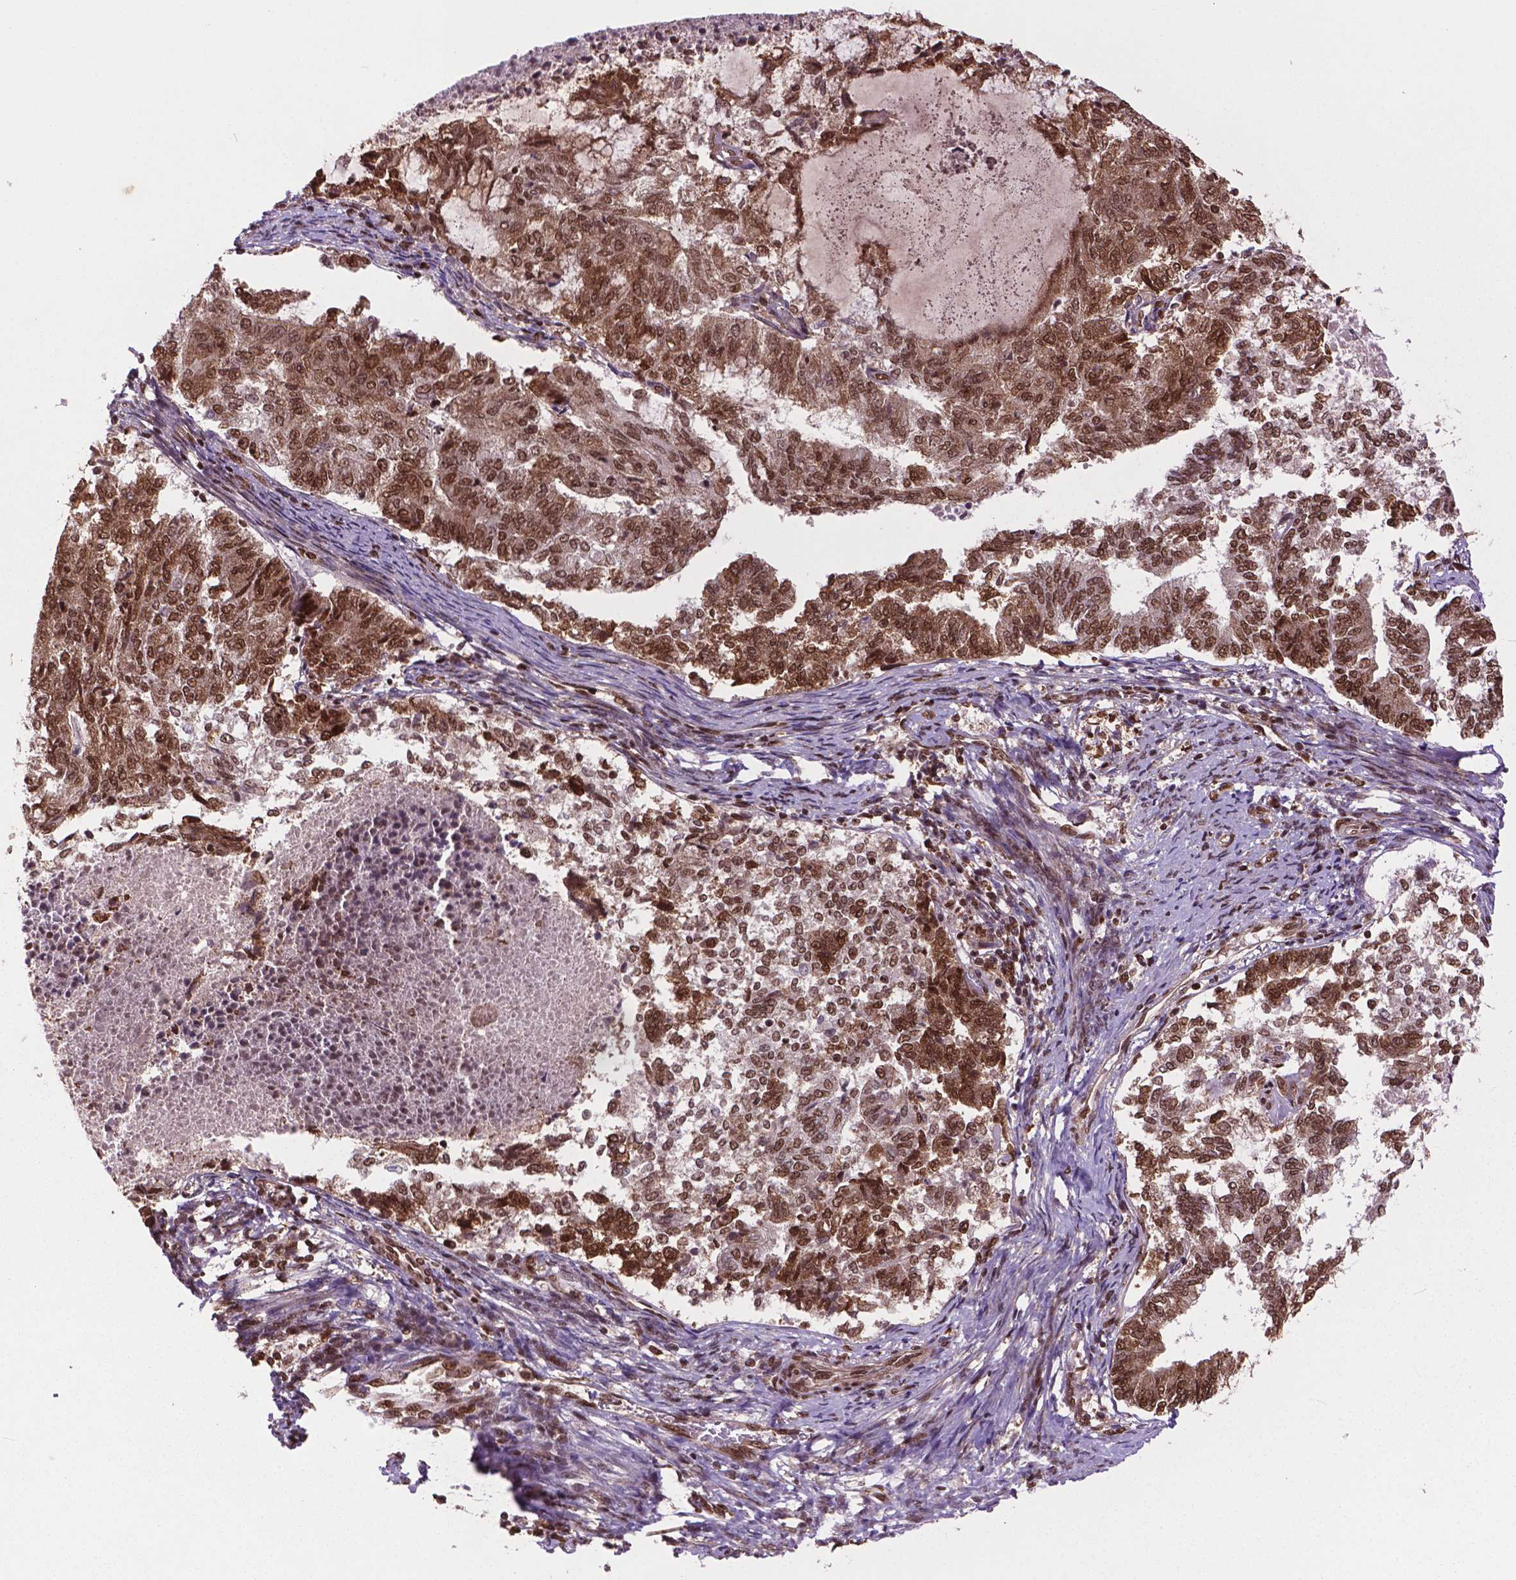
{"staining": {"intensity": "strong", "quantity": ">75%", "location": "nuclear"}, "tissue": "endometrial cancer", "cell_type": "Tumor cells", "image_type": "cancer", "snomed": [{"axis": "morphology", "description": "Adenocarcinoma, NOS"}, {"axis": "topography", "description": "Endometrium"}], "caption": "This is a micrograph of immunohistochemistry staining of endometrial cancer (adenocarcinoma), which shows strong staining in the nuclear of tumor cells.", "gene": "SIRT6", "patient": {"sex": "female", "age": 65}}